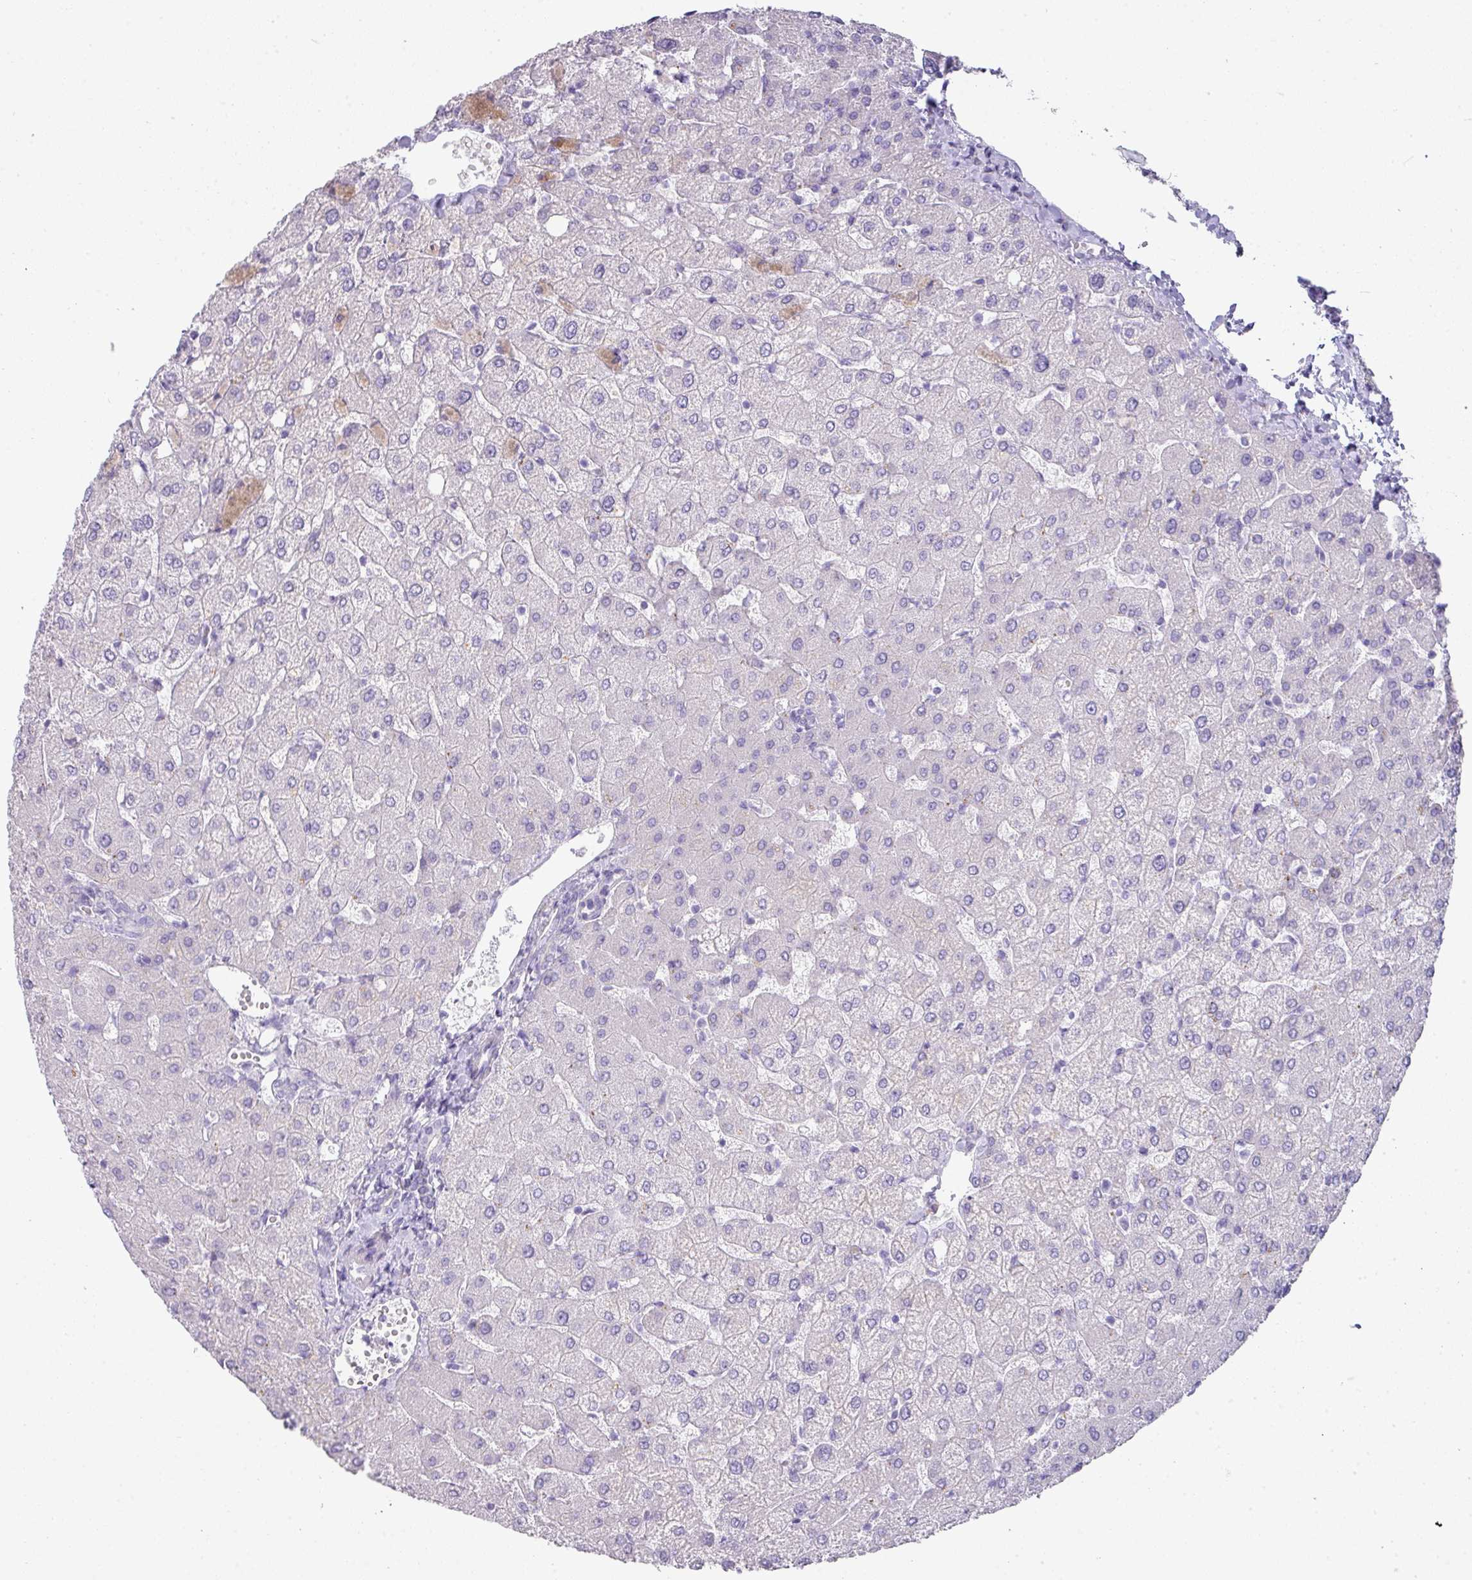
{"staining": {"intensity": "negative", "quantity": "none", "location": "none"}, "tissue": "liver", "cell_type": "Cholangiocytes", "image_type": "normal", "snomed": [{"axis": "morphology", "description": "Normal tissue, NOS"}, {"axis": "topography", "description": "Liver"}], "caption": "This micrograph is of benign liver stained with immunohistochemistry to label a protein in brown with the nuclei are counter-stained blue. There is no staining in cholangiocytes.", "gene": "GLI4", "patient": {"sex": "female", "age": 54}}